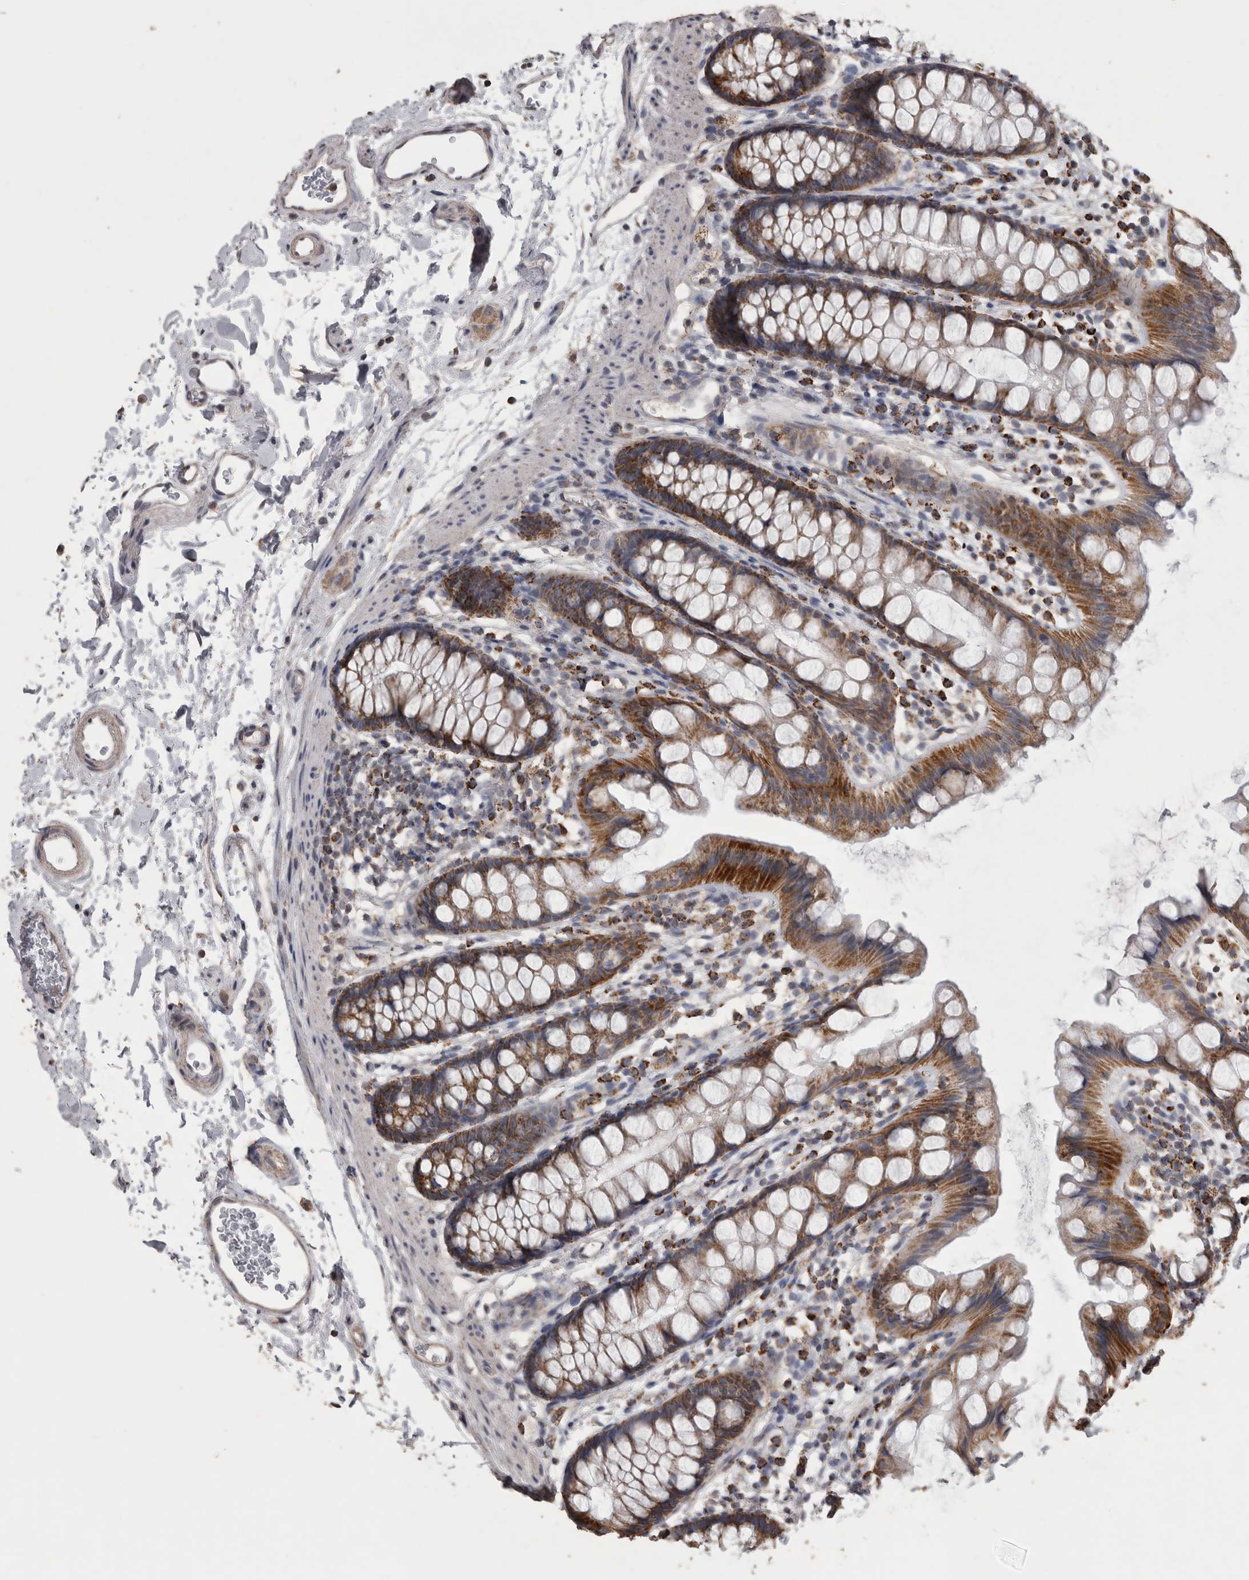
{"staining": {"intensity": "moderate", "quantity": ">75%", "location": "cytoplasmic/membranous"}, "tissue": "rectum", "cell_type": "Glandular cells", "image_type": "normal", "snomed": [{"axis": "morphology", "description": "Normal tissue, NOS"}, {"axis": "topography", "description": "Rectum"}], "caption": "Approximately >75% of glandular cells in unremarkable rectum demonstrate moderate cytoplasmic/membranous protein staining as visualized by brown immunohistochemical staining.", "gene": "ACADM", "patient": {"sex": "female", "age": 65}}